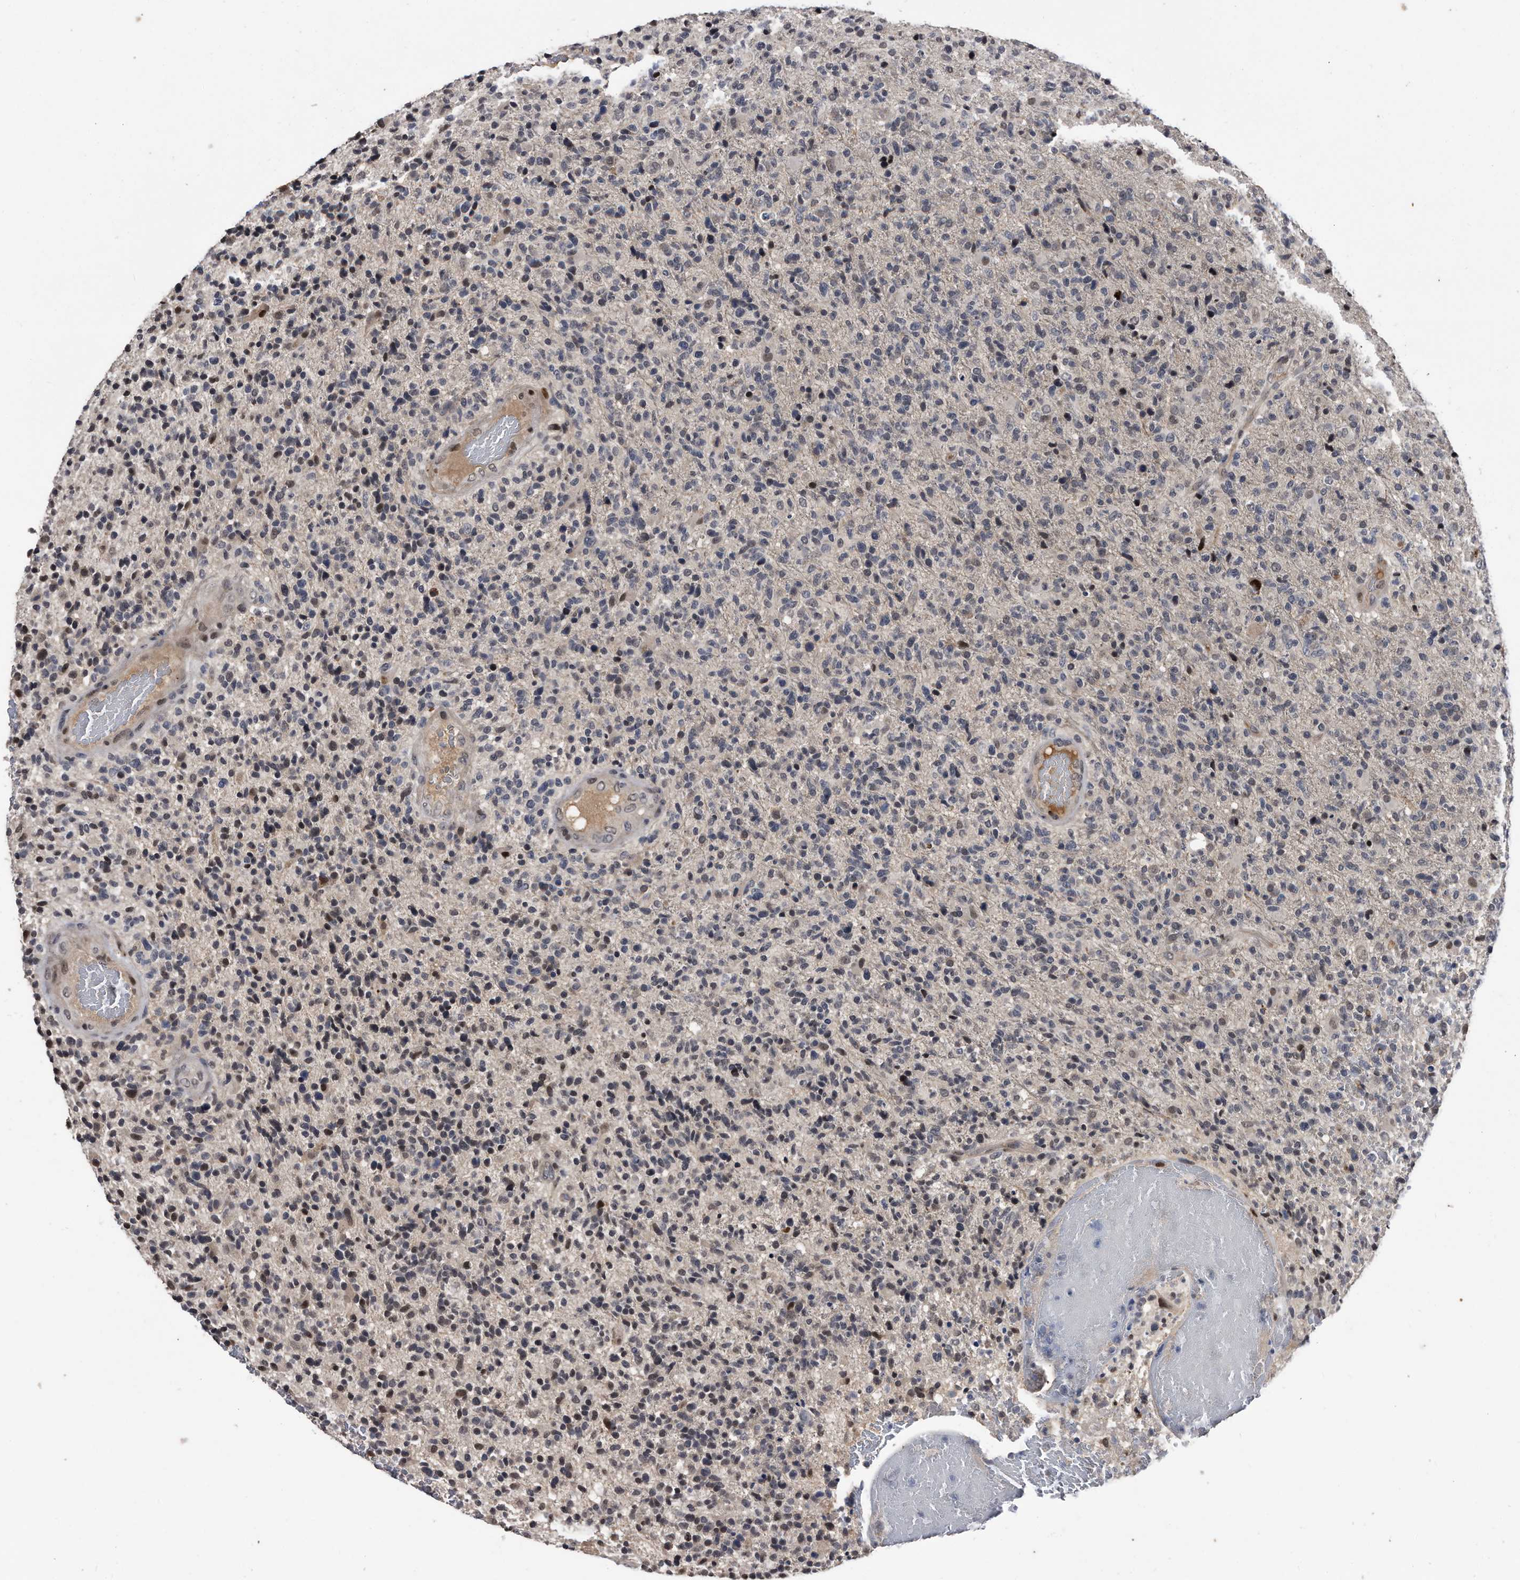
{"staining": {"intensity": "negative", "quantity": "none", "location": "none"}, "tissue": "glioma", "cell_type": "Tumor cells", "image_type": "cancer", "snomed": [{"axis": "morphology", "description": "Glioma, malignant, High grade"}, {"axis": "topography", "description": "Brain"}], "caption": "A photomicrograph of human malignant glioma (high-grade) is negative for staining in tumor cells. (Stains: DAB immunohistochemistry (IHC) with hematoxylin counter stain, Microscopy: brightfield microscopy at high magnification).", "gene": "RAD23B", "patient": {"sex": "male", "age": 72}}